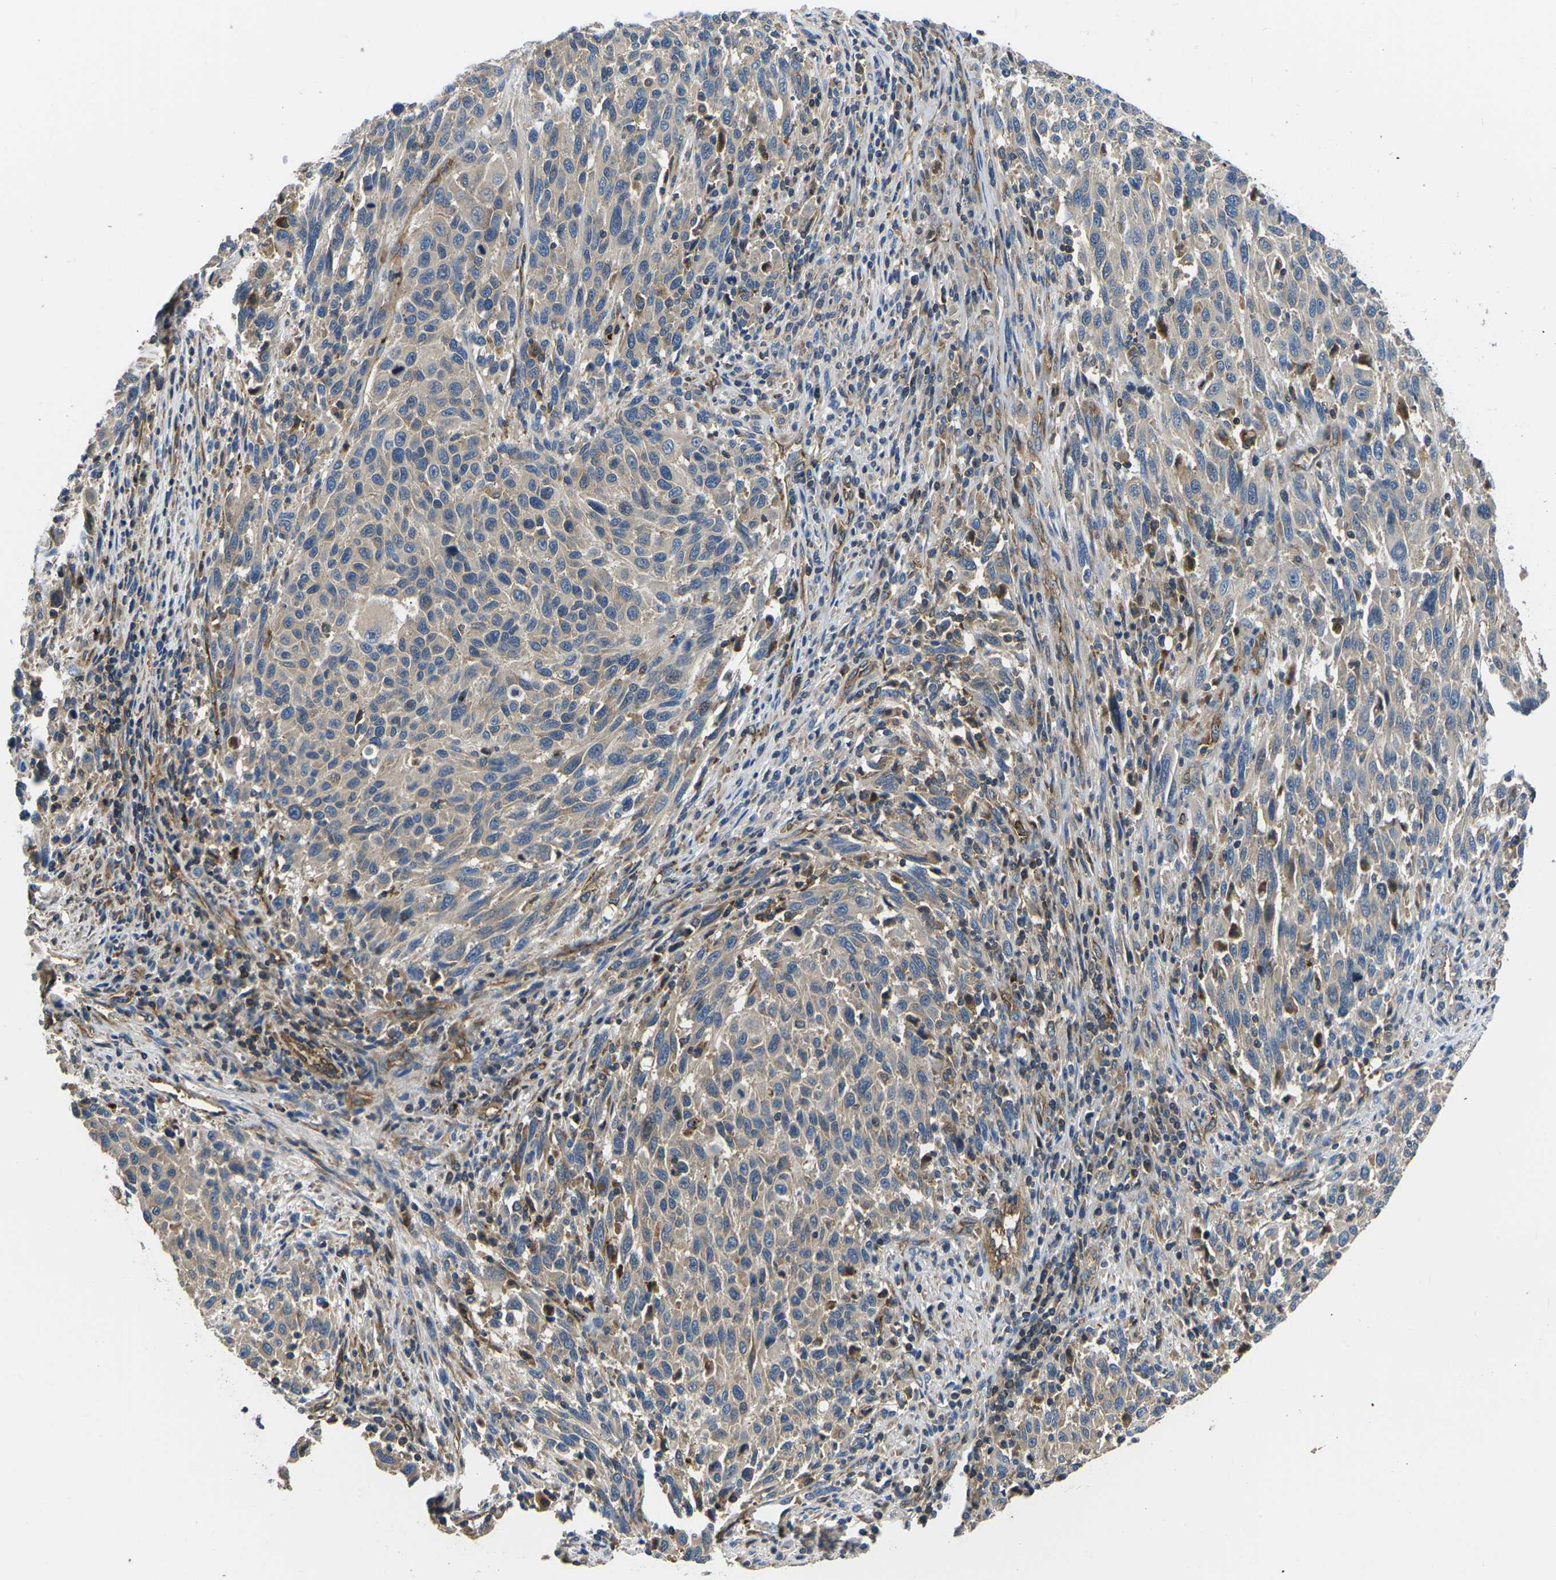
{"staining": {"intensity": "weak", "quantity": "25%-75%", "location": "cytoplasmic/membranous"}, "tissue": "melanoma", "cell_type": "Tumor cells", "image_type": "cancer", "snomed": [{"axis": "morphology", "description": "Malignant melanoma, Metastatic site"}, {"axis": "topography", "description": "Lymph node"}], "caption": "A photomicrograph of melanoma stained for a protein reveals weak cytoplasmic/membranous brown staining in tumor cells.", "gene": "KCNJ15", "patient": {"sex": "male", "age": 61}}